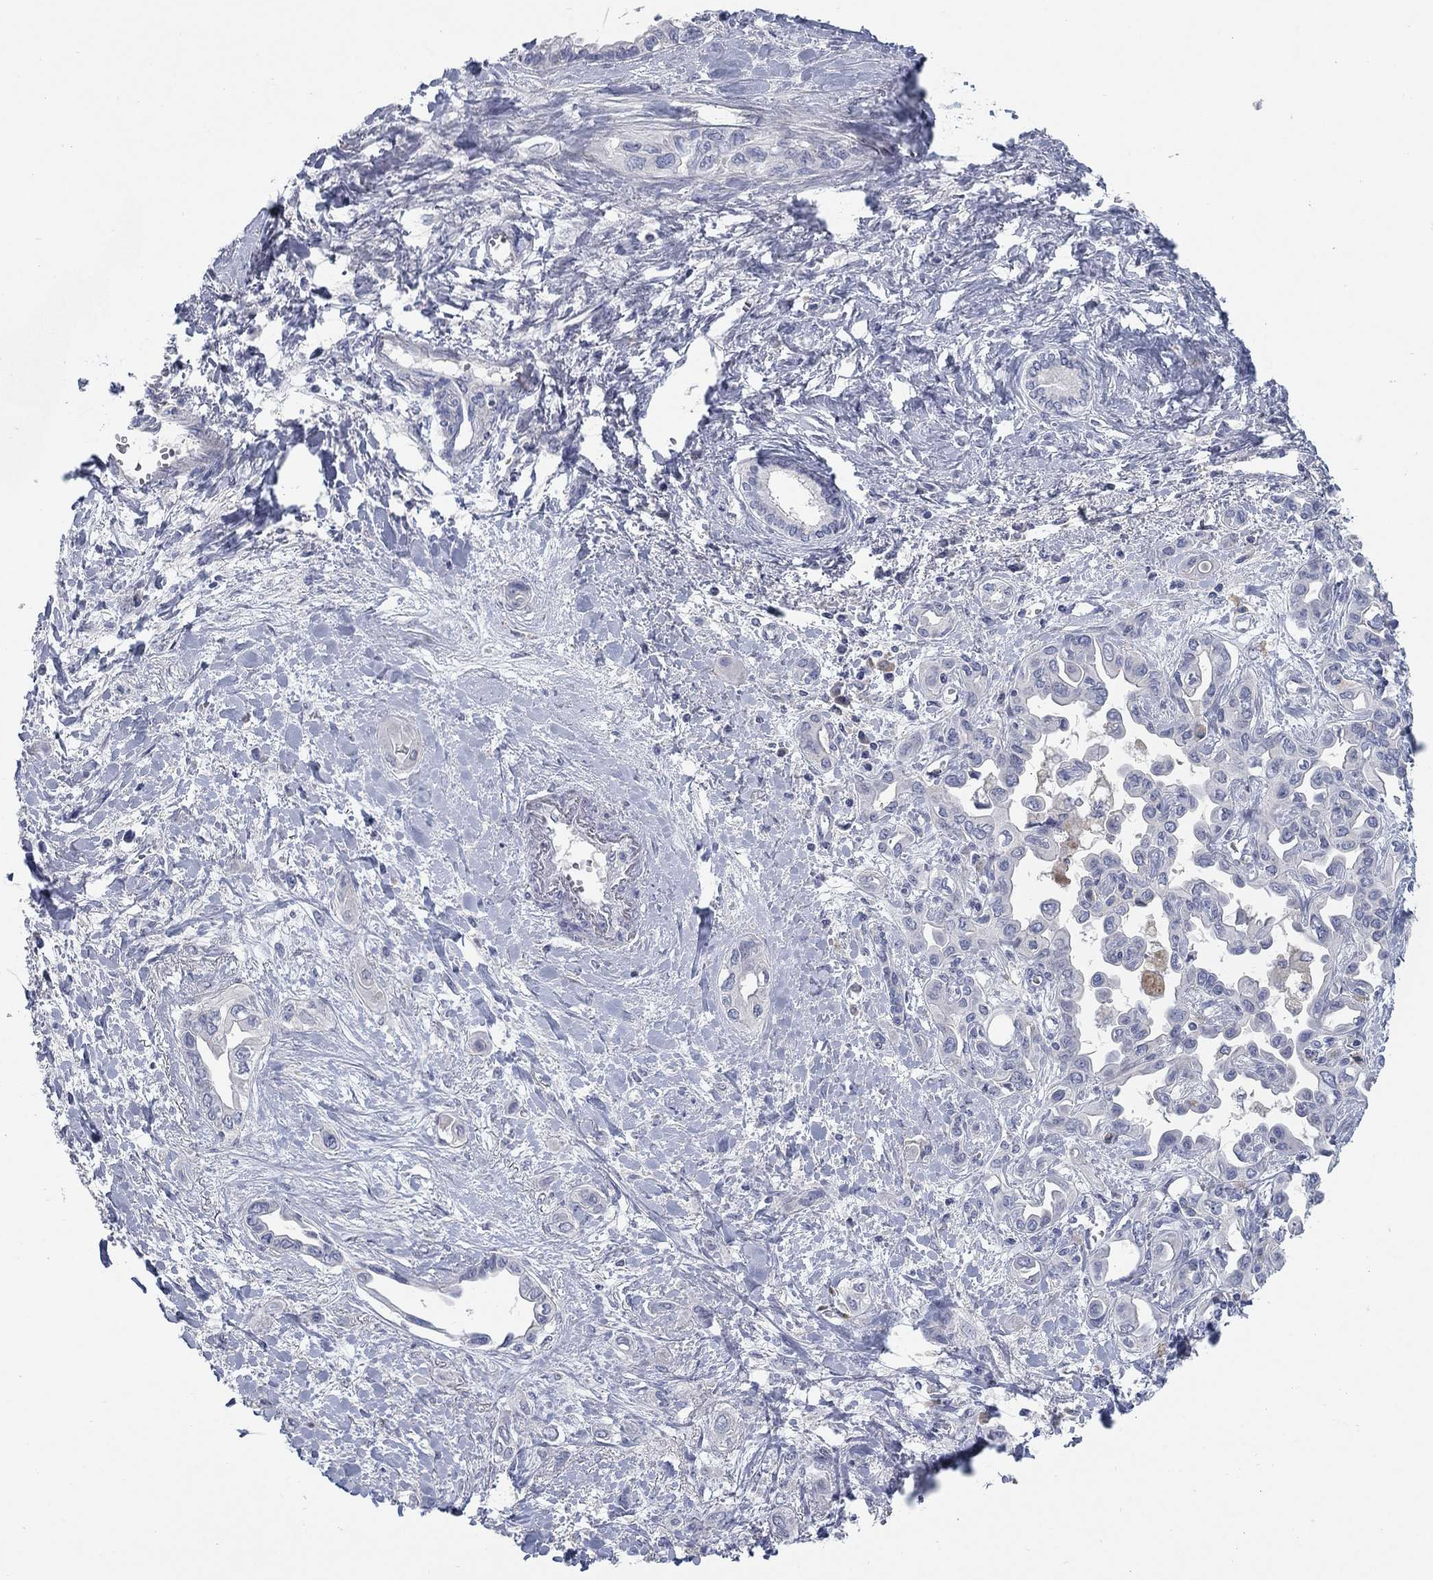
{"staining": {"intensity": "negative", "quantity": "none", "location": "none"}, "tissue": "liver cancer", "cell_type": "Tumor cells", "image_type": "cancer", "snomed": [{"axis": "morphology", "description": "Cholangiocarcinoma"}, {"axis": "topography", "description": "Liver"}], "caption": "Human liver cholangiocarcinoma stained for a protein using immunohistochemistry (IHC) shows no positivity in tumor cells.", "gene": "TMEM249", "patient": {"sex": "female", "age": 64}}